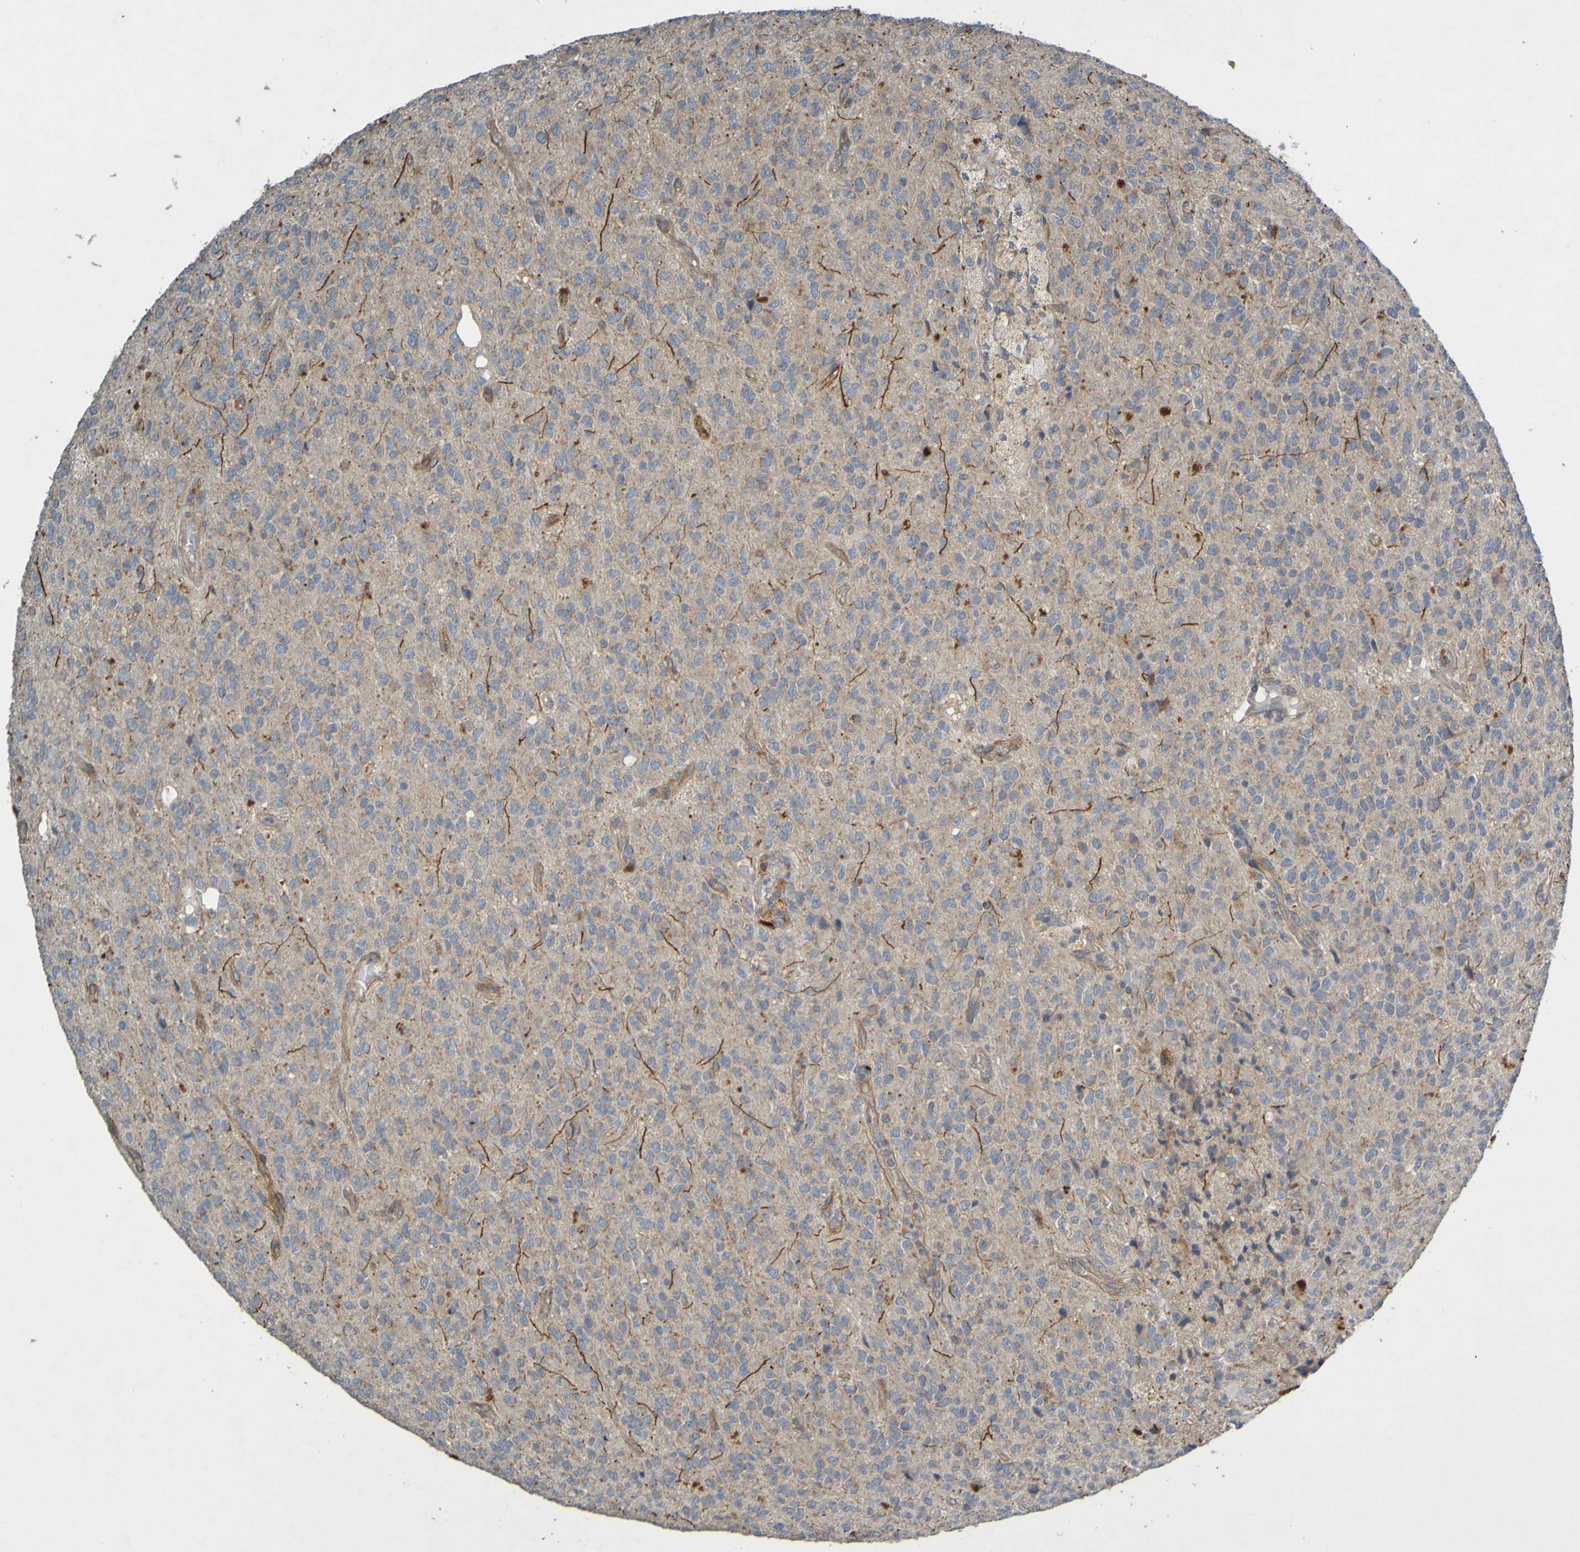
{"staining": {"intensity": "negative", "quantity": "none", "location": "none"}, "tissue": "glioma", "cell_type": "Tumor cells", "image_type": "cancer", "snomed": [{"axis": "morphology", "description": "Glioma, malignant, High grade"}, {"axis": "topography", "description": "pancreas cauda"}], "caption": "High power microscopy micrograph of an immunohistochemistry image of glioma, revealing no significant expression in tumor cells.", "gene": "B3GAT2", "patient": {"sex": "male", "age": 60}}